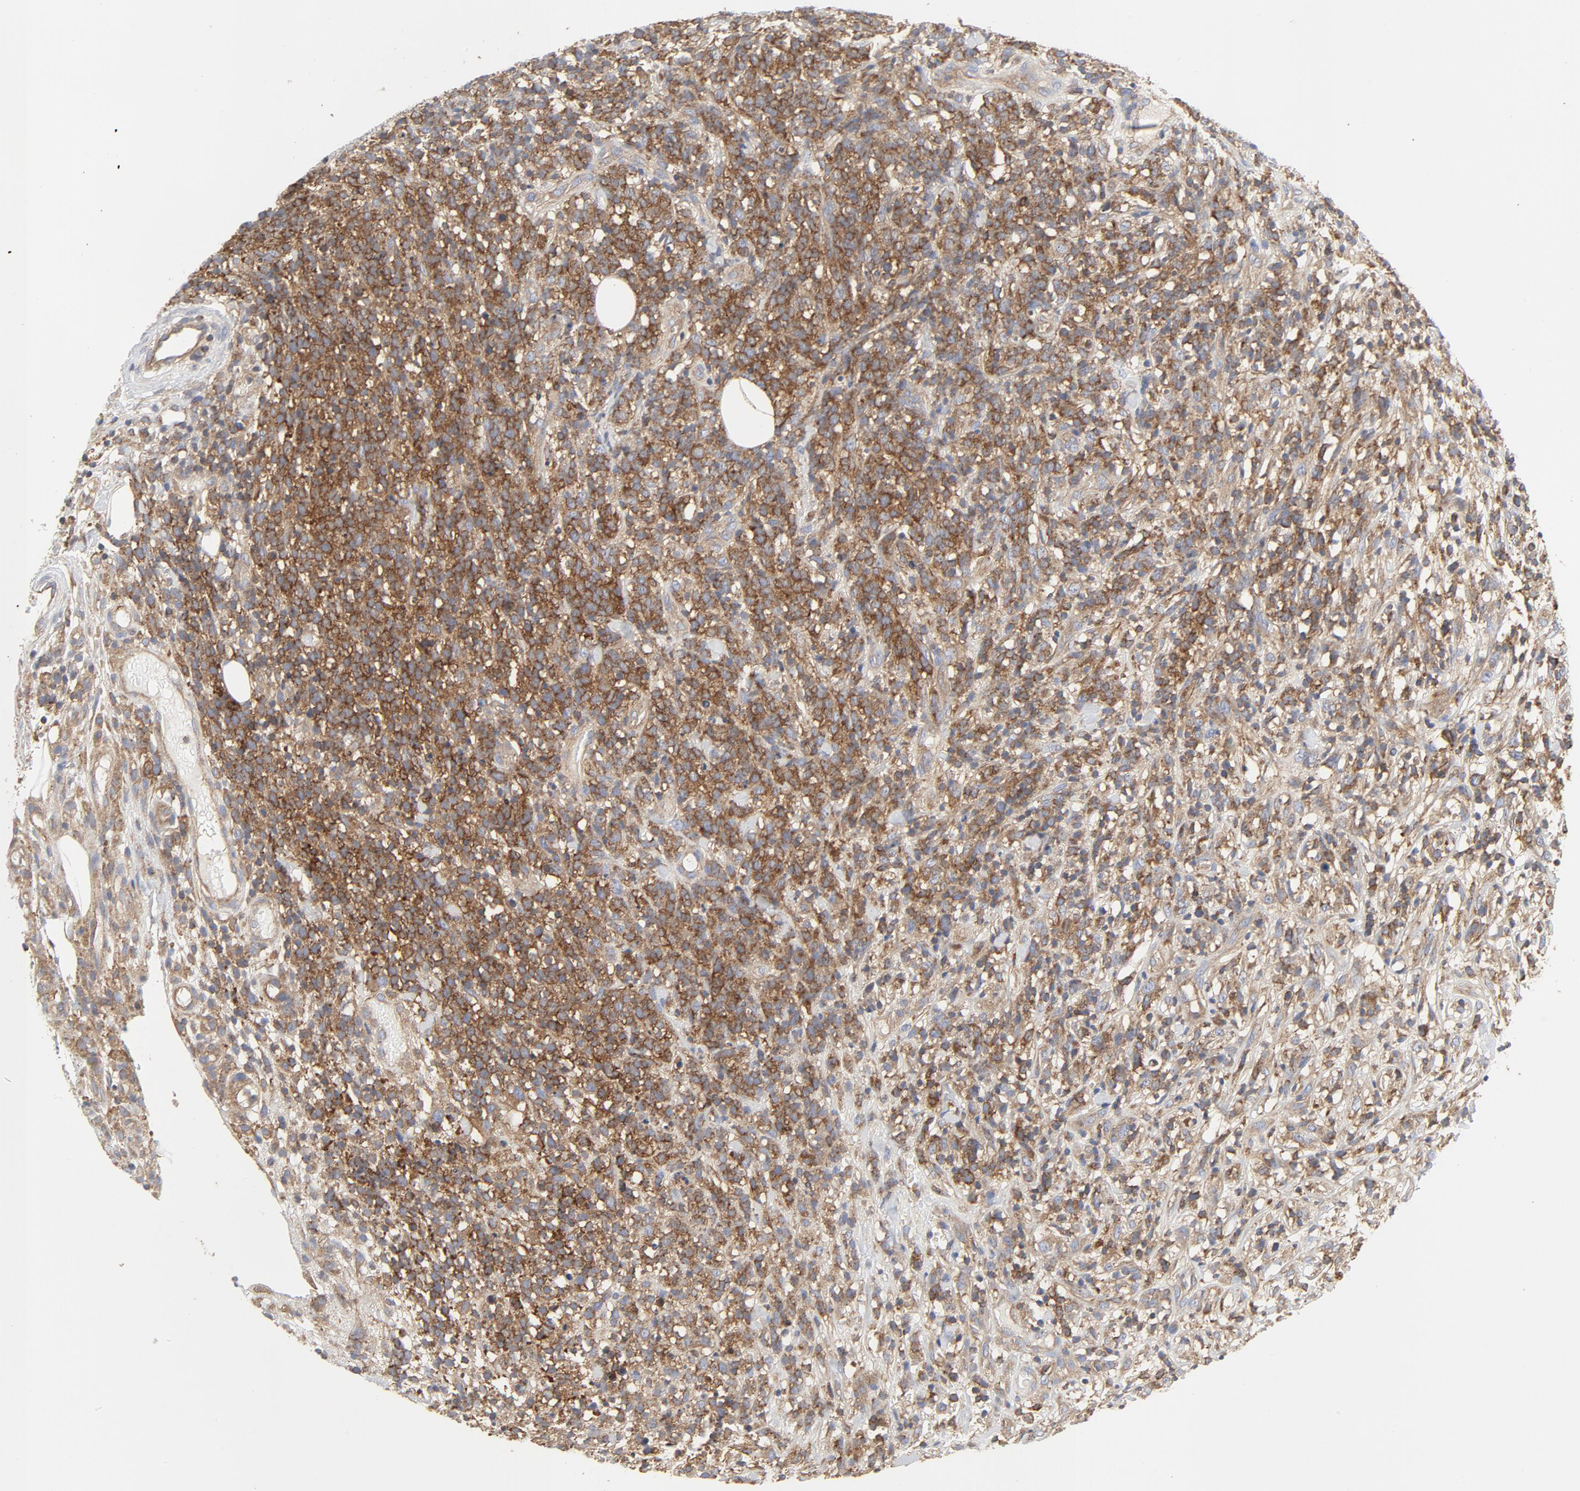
{"staining": {"intensity": "strong", "quantity": ">75%", "location": "cytoplasmic/membranous"}, "tissue": "lymphoma", "cell_type": "Tumor cells", "image_type": "cancer", "snomed": [{"axis": "morphology", "description": "Malignant lymphoma, non-Hodgkin's type, High grade"}, {"axis": "topography", "description": "Lymph node"}], "caption": "Brown immunohistochemical staining in high-grade malignant lymphoma, non-Hodgkin's type reveals strong cytoplasmic/membranous expression in approximately >75% of tumor cells.", "gene": "RABEP1", "patient": {"sex": "female", "age": 73}}